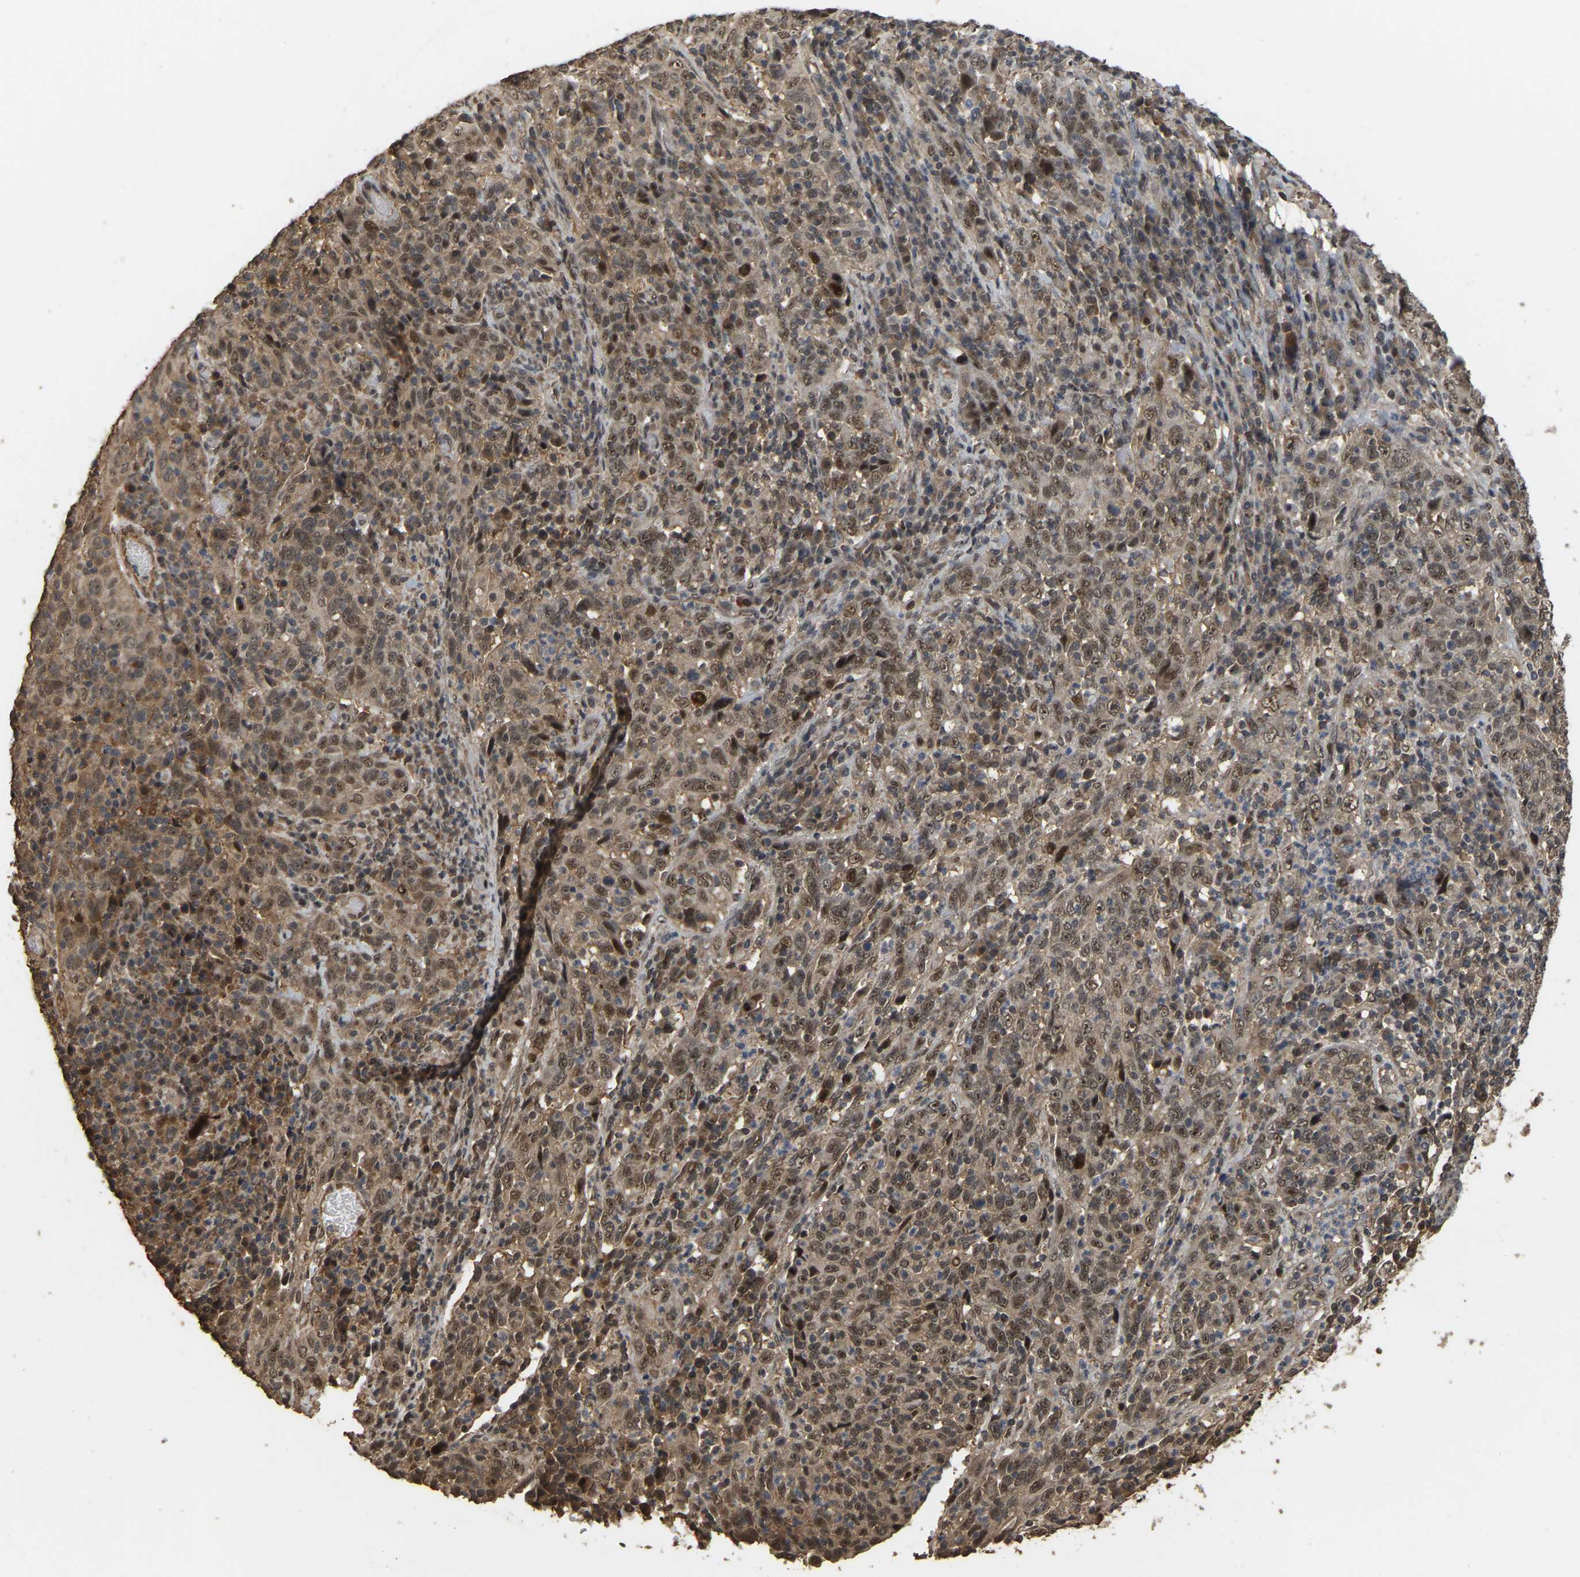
{"staining": {"intensity": "weak", "quantity": ">75%", "location": "cytoplasmic/membranous,nuclear"}, "tissue": "cervical cancer", "cell_type": "Tumor cells", "image_type": "cancer", "snomed": [{"axis": "morphology", "description": "Squamous cell carcinoma, NOS"}, {"axis": "topography", "description": "Cervix"}], "caption": "The micrograph reveals staining of cervical cancer (squamous cell carcinoma), revealing weak cytoplasmic/membranous and nuclear protein staining (brown color) within tumor cells. (DAB IHC with brightfield microscopy, high magnification).", "gene": "ARHGAP23", "patient": {"sex": "female", "age": 46}}